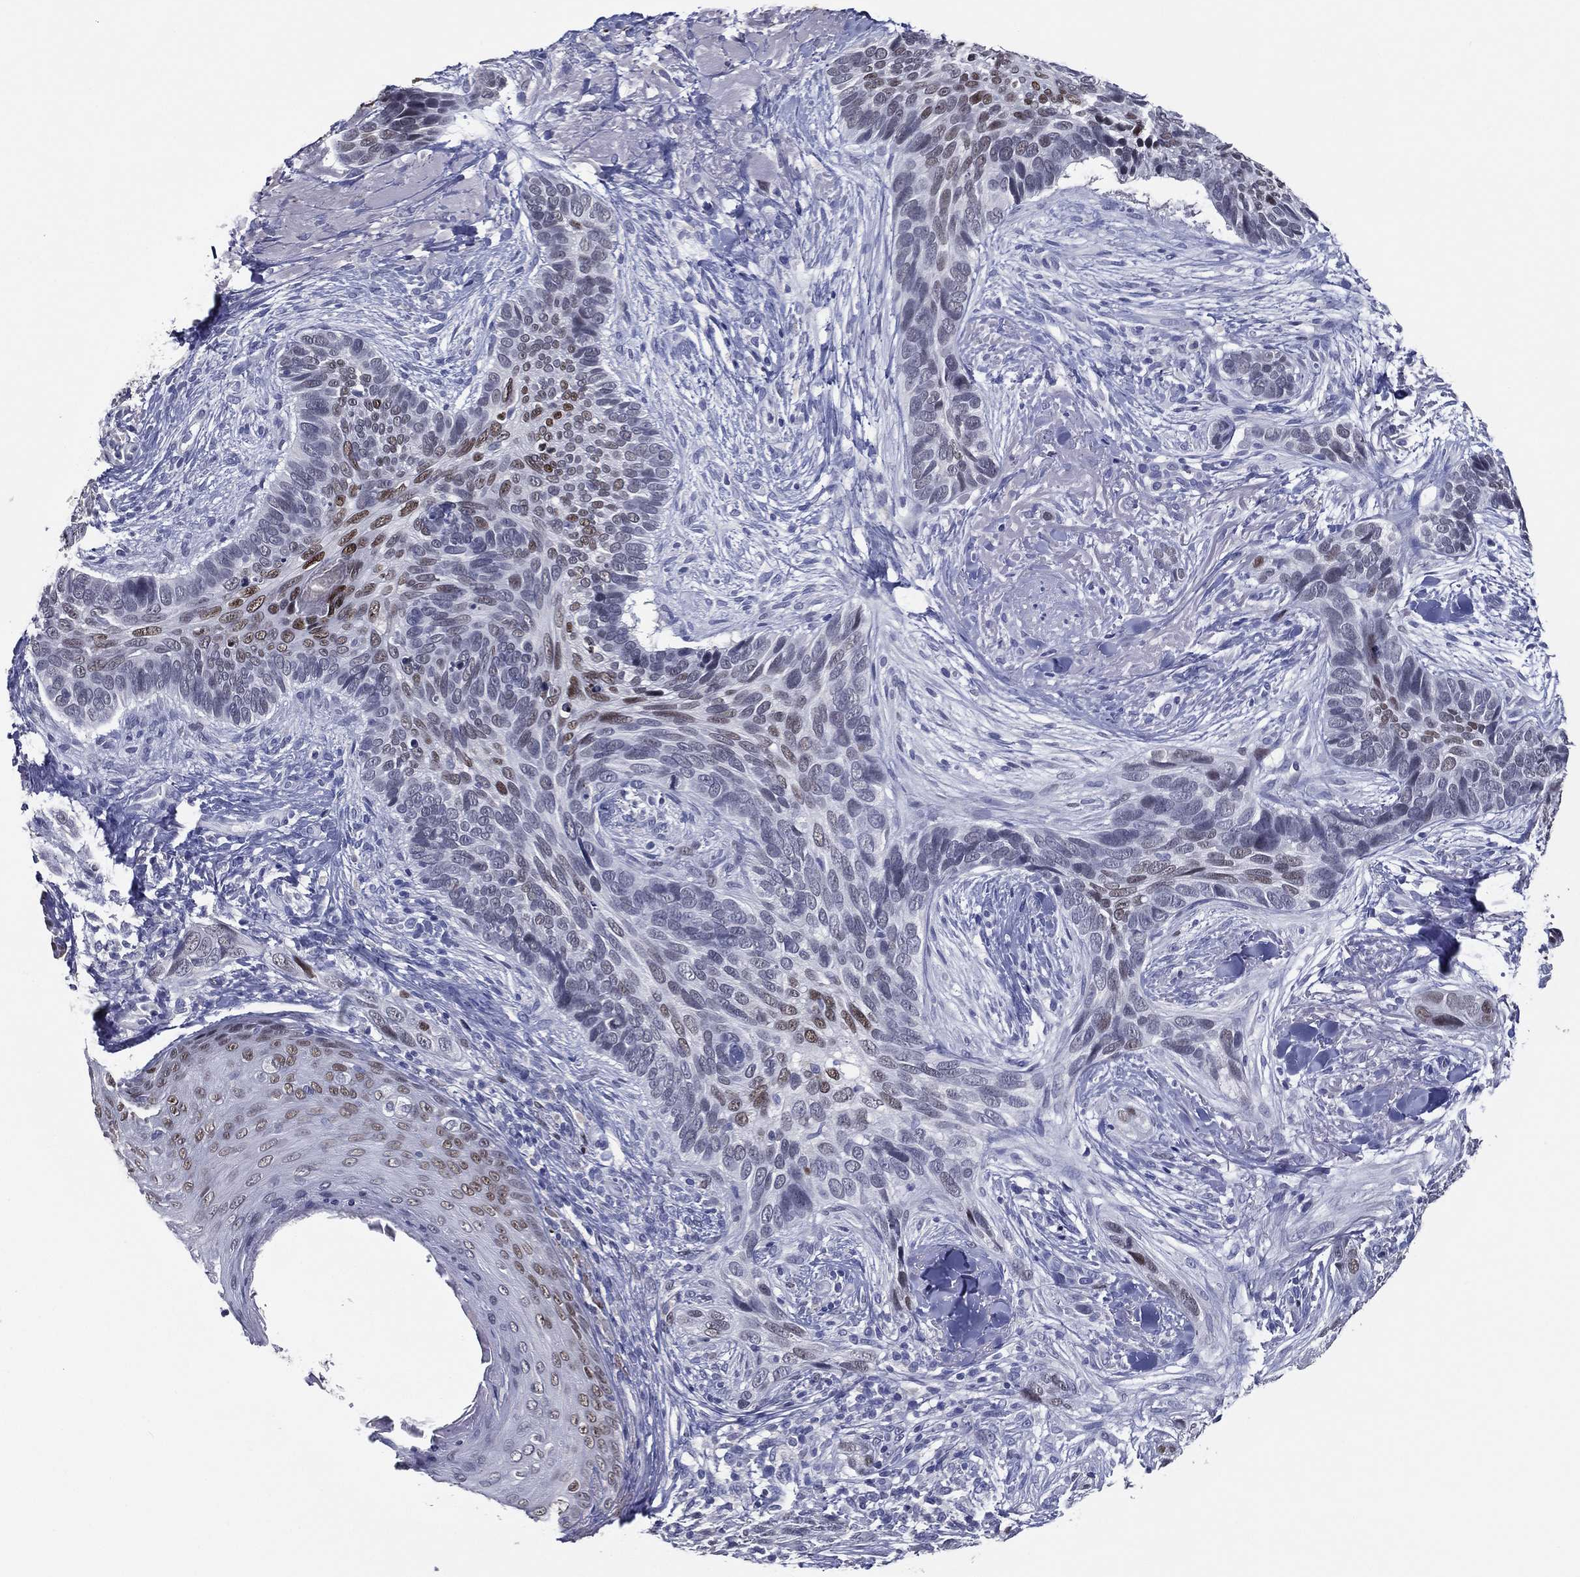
{"staining": {"intensity": "moderate", "quantity": "<25%", "location": "nuclear"}, "tissue": "skin cancer", "cell_type": "Tumor cells", "image_type": "cancer", "snomed": [{"axis": "morphology", "description": "Basal cell carcinoma"}, {"axis": "topography", "description": "Skin"}], "caption": "A high-resolution image shows immunohistochemistry staining of basal cell carcinoma (skin), which reveals moderate nuclear positivity in approximately <25% of tumor cells. (IHC, brightfield microscopy, high magnification).", "gene": "TFAP2A", "patient": {"sex": "male", "age": 91}}